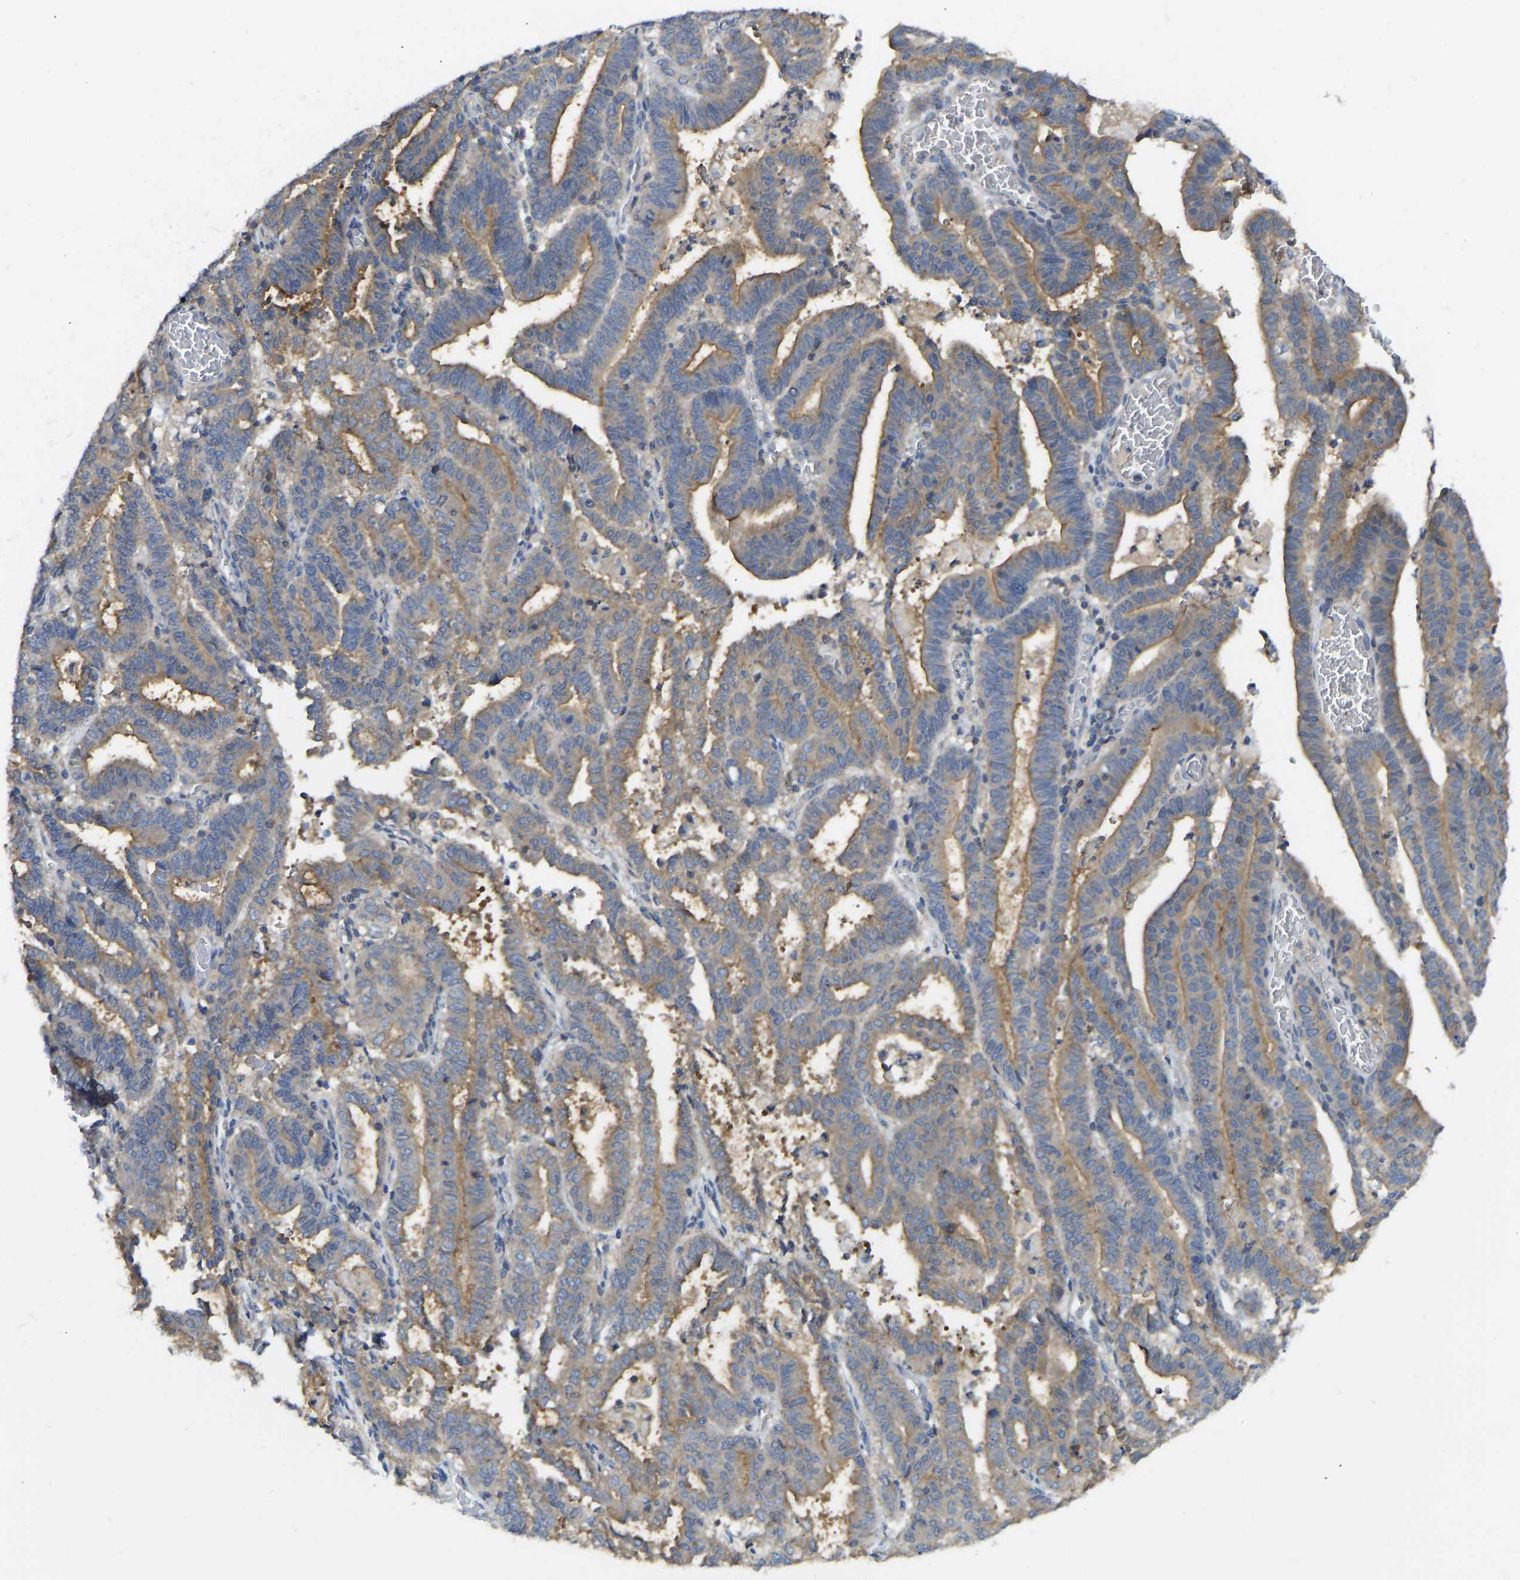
{"staining": {"intensity": "moderate", "quantity": ">75%", "location": "cytoplasmic/membranous"}, "tissue": "endometrial cancer", "cell_type": "Tumor cells", "image_type": "cancer", "snomed": [{"axis": "morphology", "description": "Adenocarcinoma, NOS"}, {"axis": "topography", "description": "Uterus"}], "caption": "Protein expression analysis of human adenocarcinoma (endometrial) reveals moderate cytoplasmic/membranous staining in approximately >75% of tumor cells.", "gene": "PPP3CA", "patient": {"sex": "female", "age": 83}}